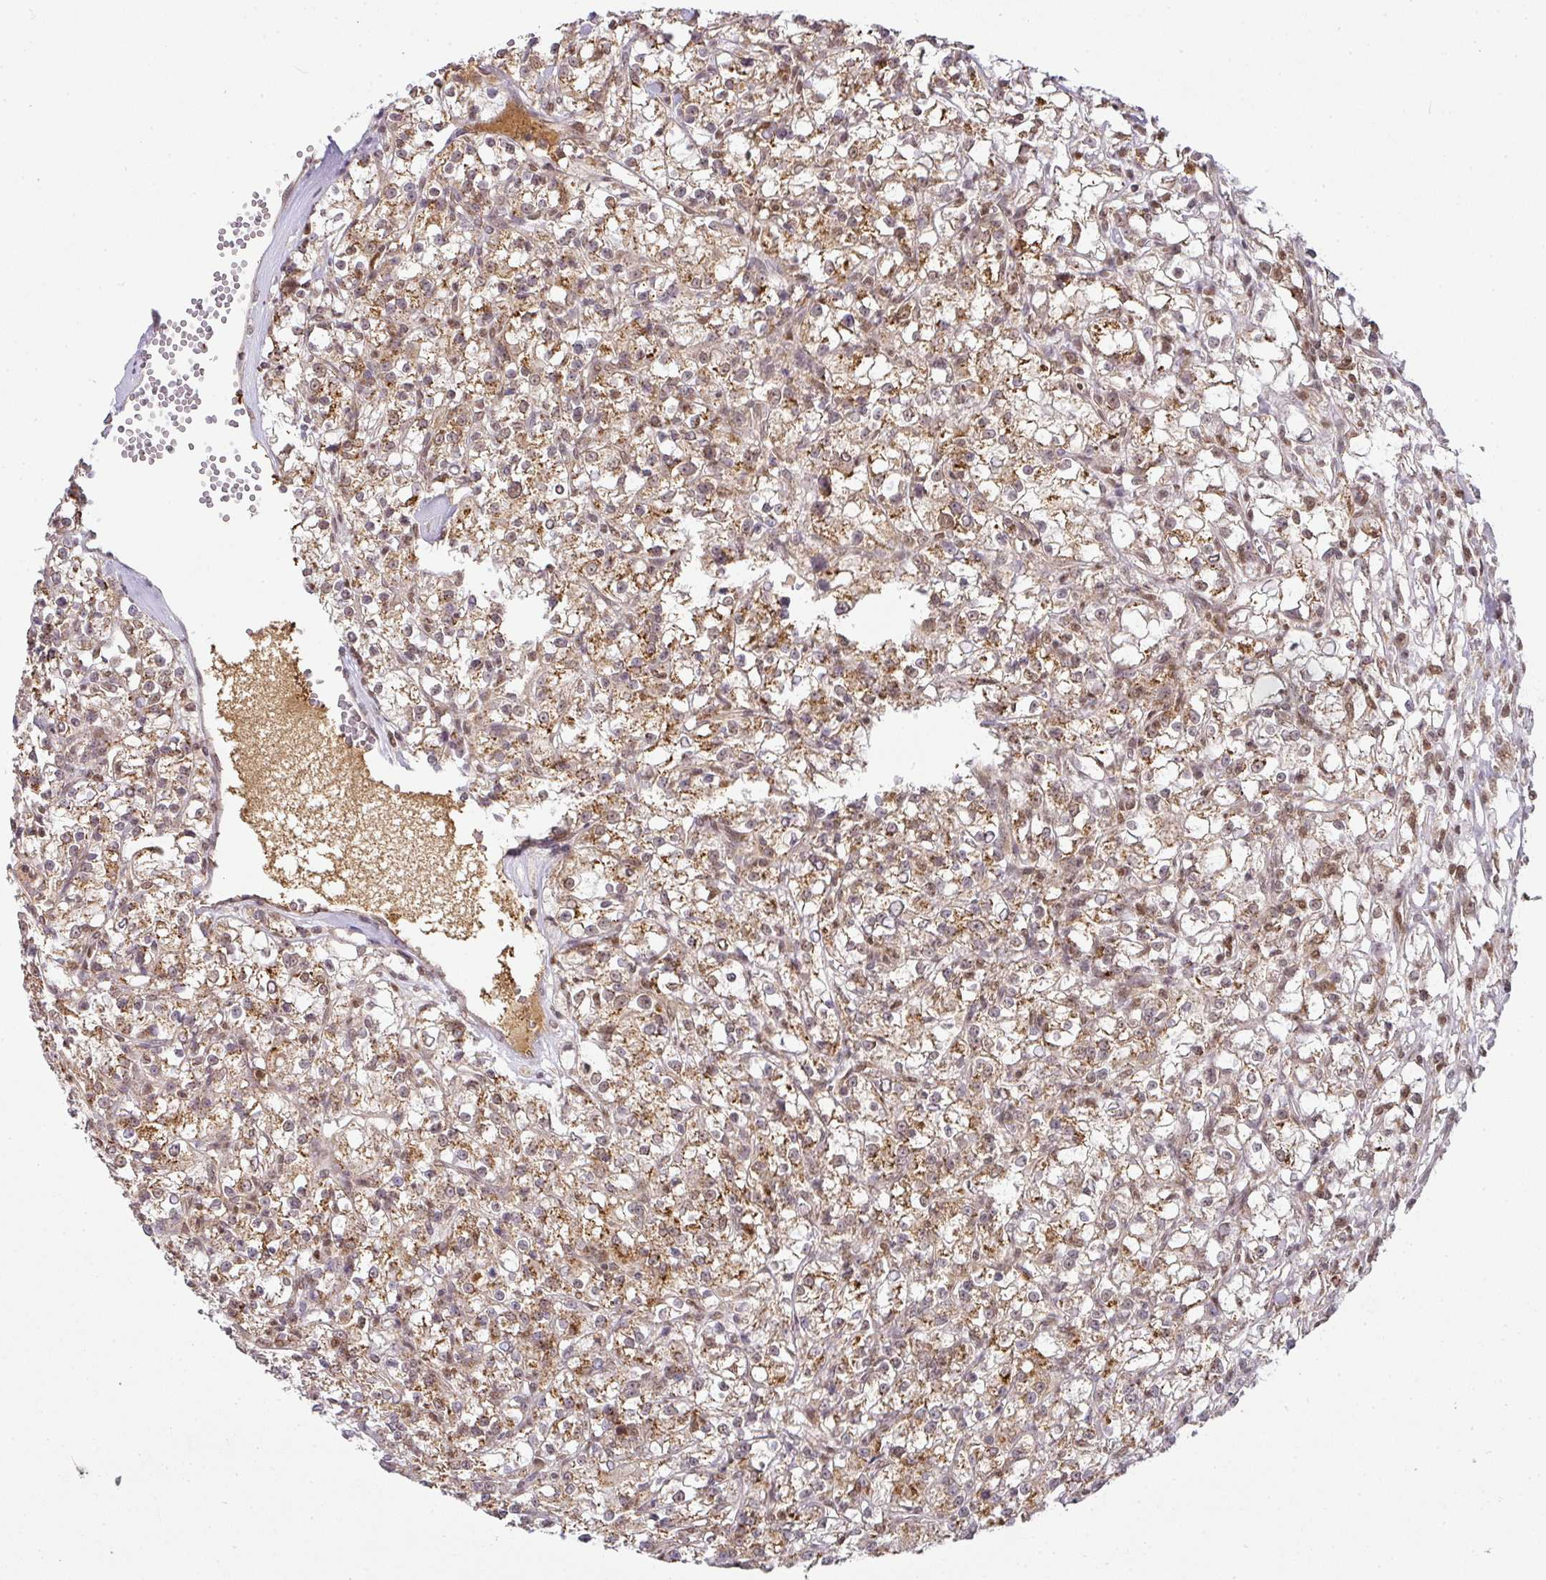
{"staining": {"intensity": "moderate", "quantity": ">75%", "location": "cytoplasmic/membranous"}, "tissue": "renal cancer", "cell_type": "Tumor cells", "image_type": "cancer", "snomed": [{"axis": "morphology", "description": "Adenocarcinoma, NOS"}, {"axis": "topography", "description": "Kidney"}], "caption": "IHC histopathology image of renal cancer stained for a protein (brown), which demonstrates medium levels of moderate cytoplasmic/membranous staining in about >75% of tumor cells.", "gene": "RANBP9", "patient": {"sex": "female", "age": 59}}